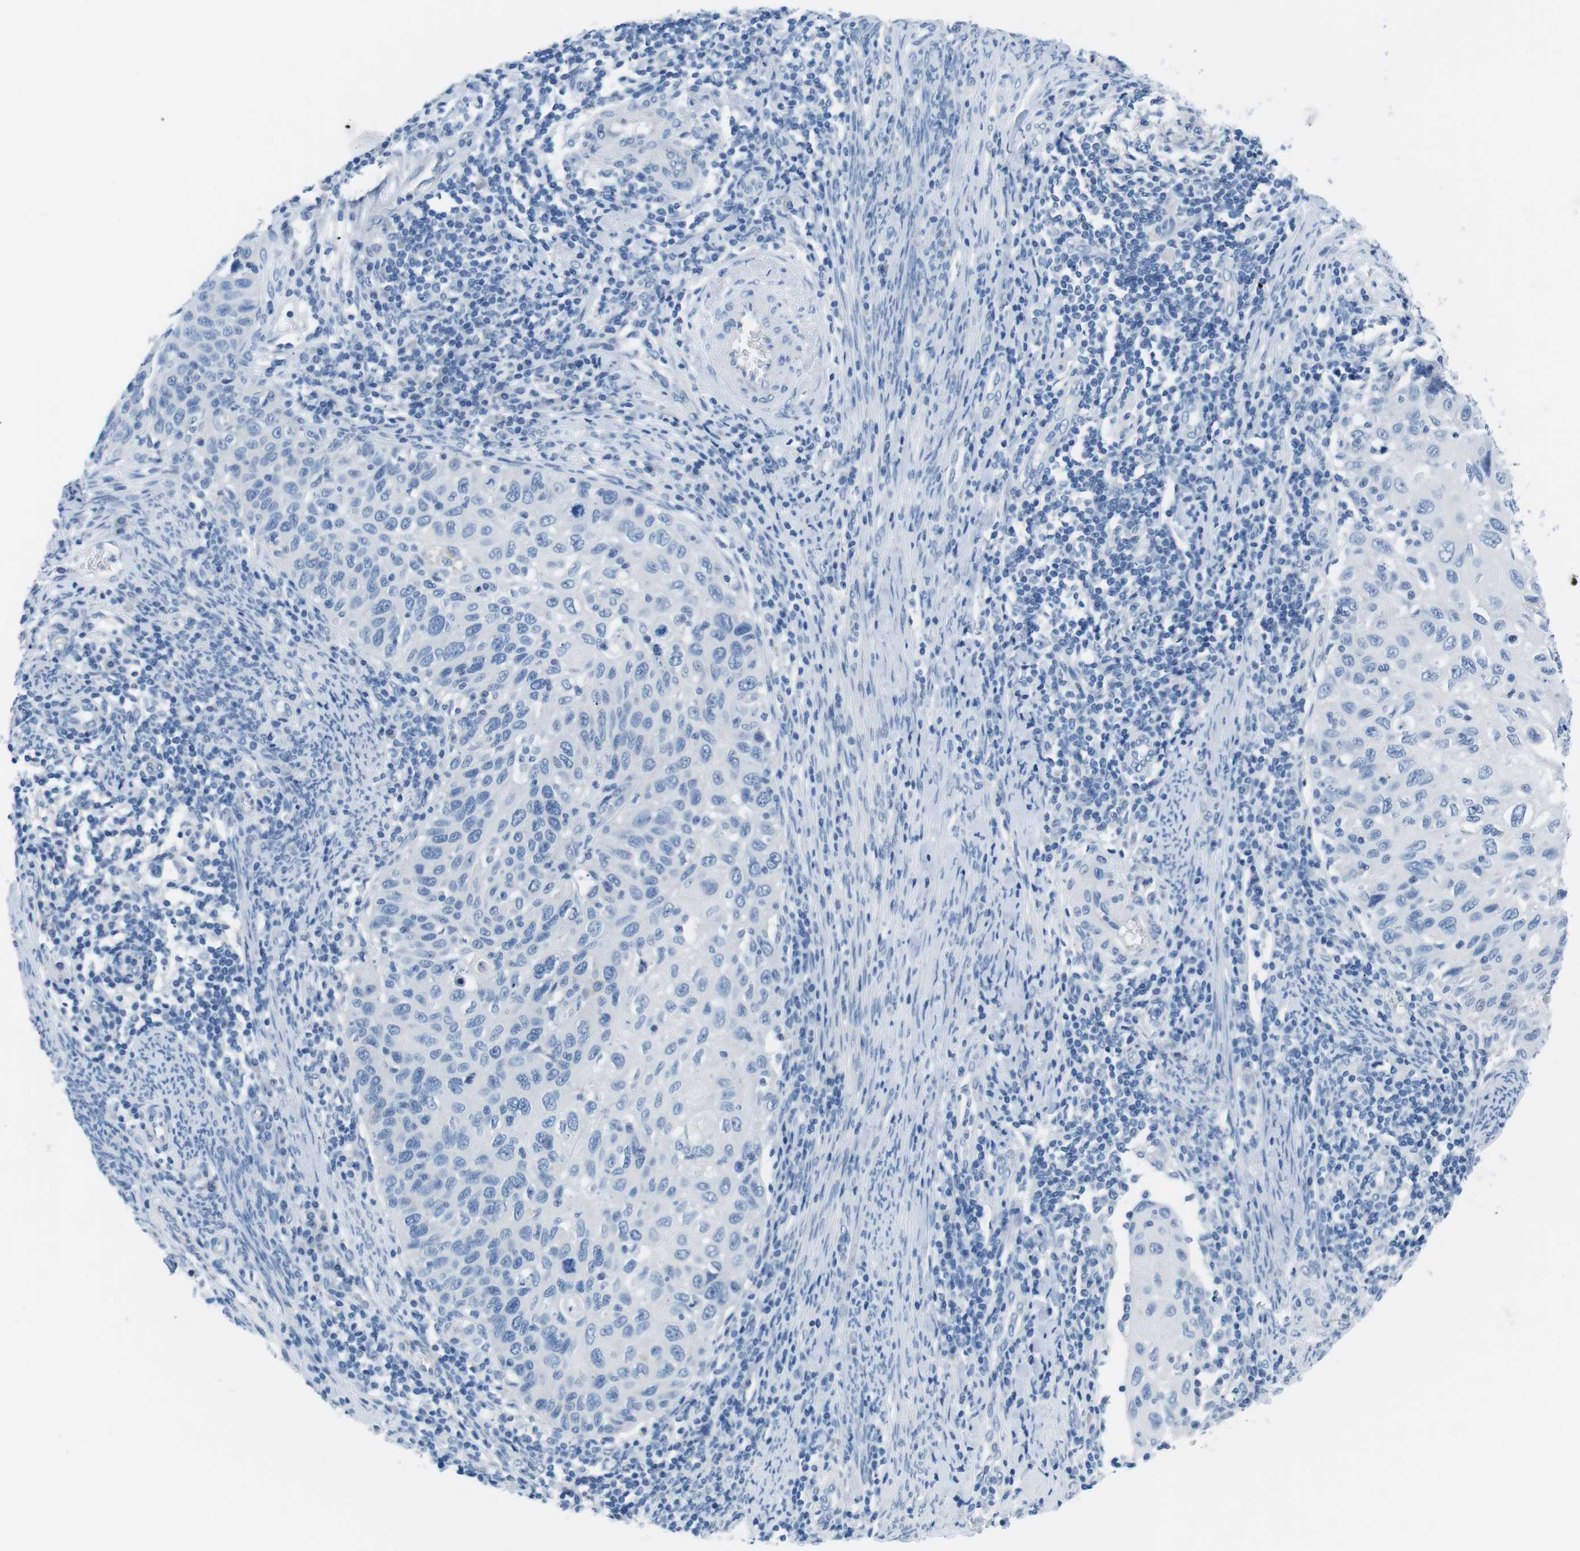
{"staining": {"intensity": "negative", "quantity": "none", "location": "none"}, "tissue": "cervical cancer", "cell_type": "Tumor cells", "image_type": "cancer", "snomed": [{"axis": "morphology", "description": "Squamous cell carcinoma, NOS"}, {"axis": "topography", "description": "Cervix"}], "caption": "This is an immunohistochemistry (IHC) histopathology image of cervical cancer (squamous cell carcinoma). There is no staining in tumor cells.", "gene": "MUC2", "patient": {"sex": "female", "age": 70}}